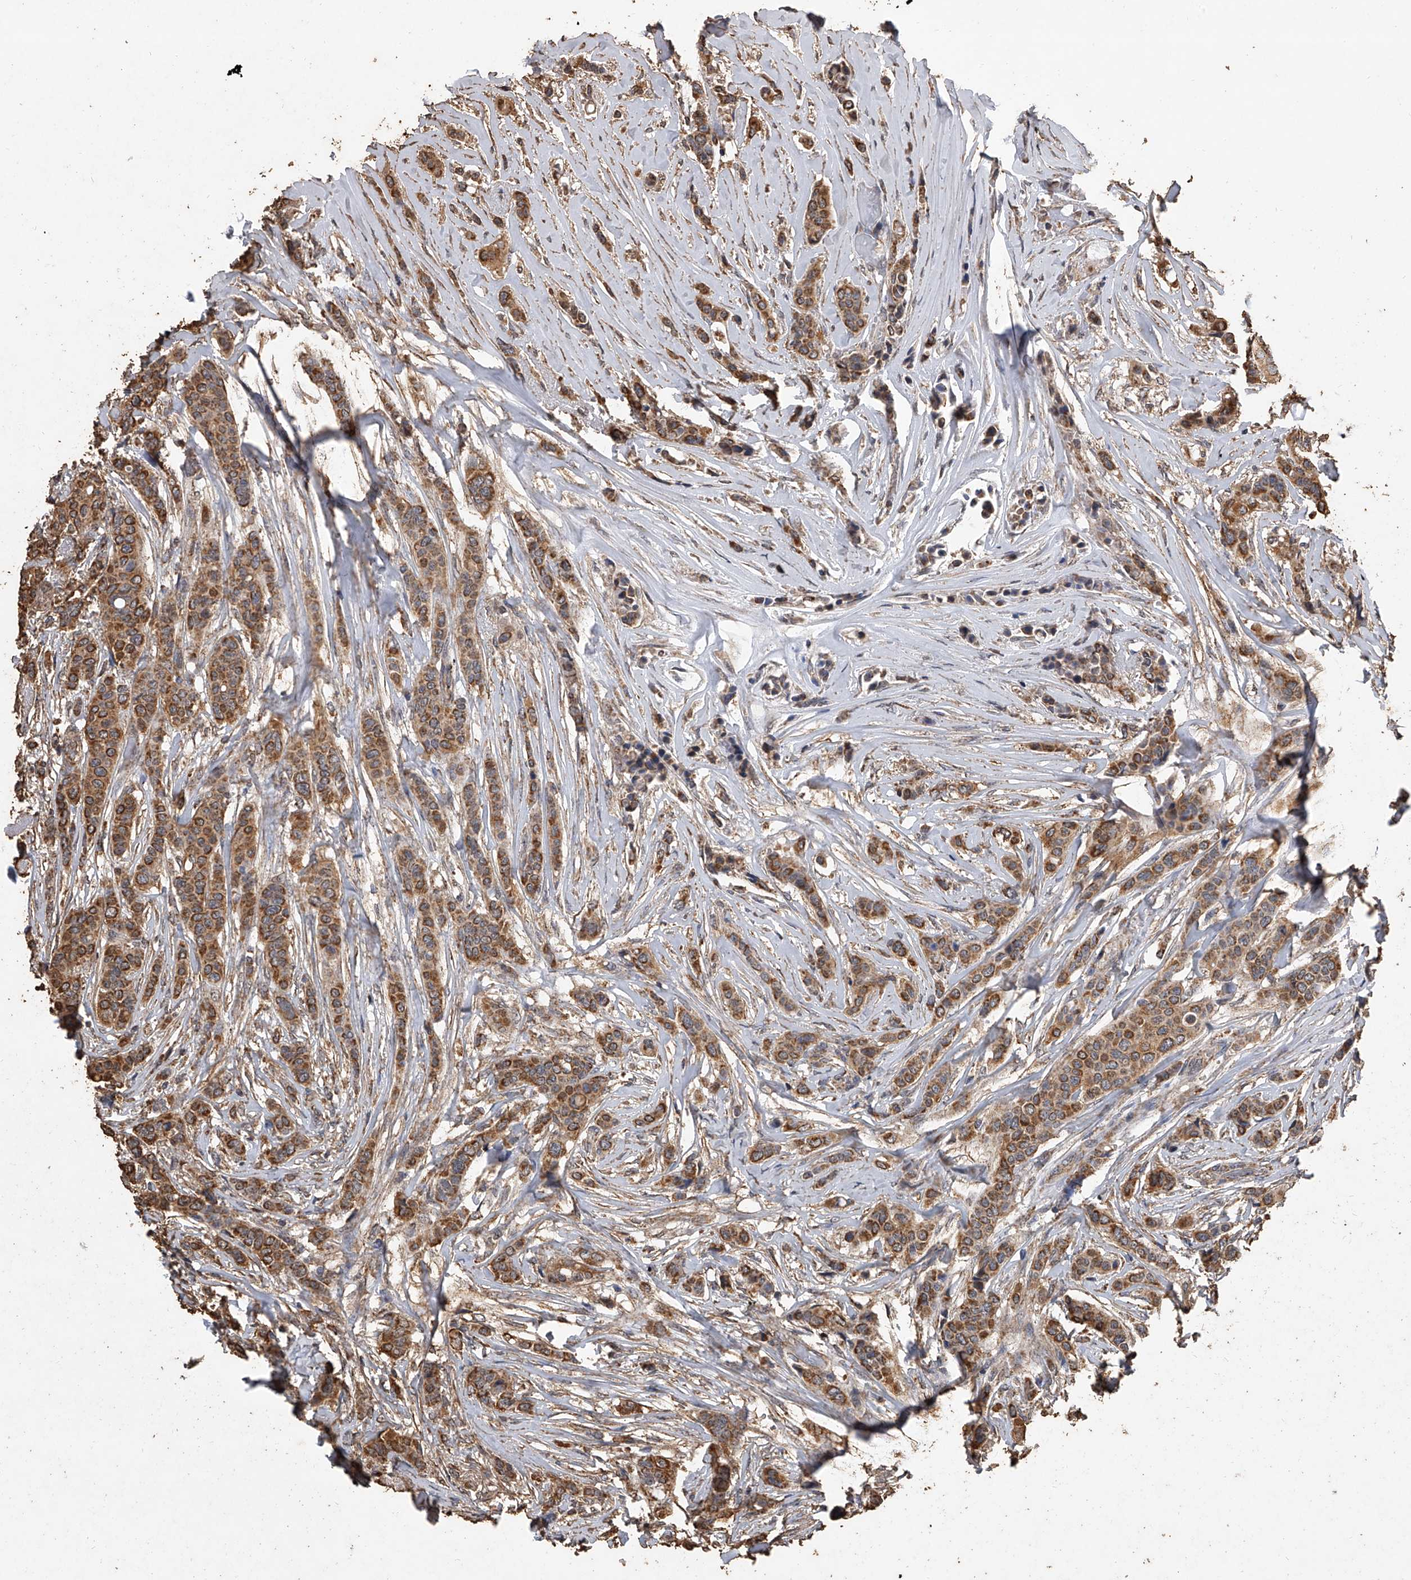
{"staining": {"intensity": "moderate", "quantity": ">75%", "location": "cytoplasmic/membranous"}, "tissue": "breast cancer", "cell_type": "Tumor cells", "image_type": "cancer", "snomed": [{"axis": "morphology", "description": "Lobular carcinoma"}, {"axis": "topography", "description": "Breast"}], "caption": "An image of lobular carcinoma (breast) stained for a protein displays moderate cytoplasmic/membranous brown staining in tumor cells. (DAB = brown stain, brightfield microscopy at high magnification).", "gene": "MRPL28", "patient": {"sex": "female", "age": 51}}